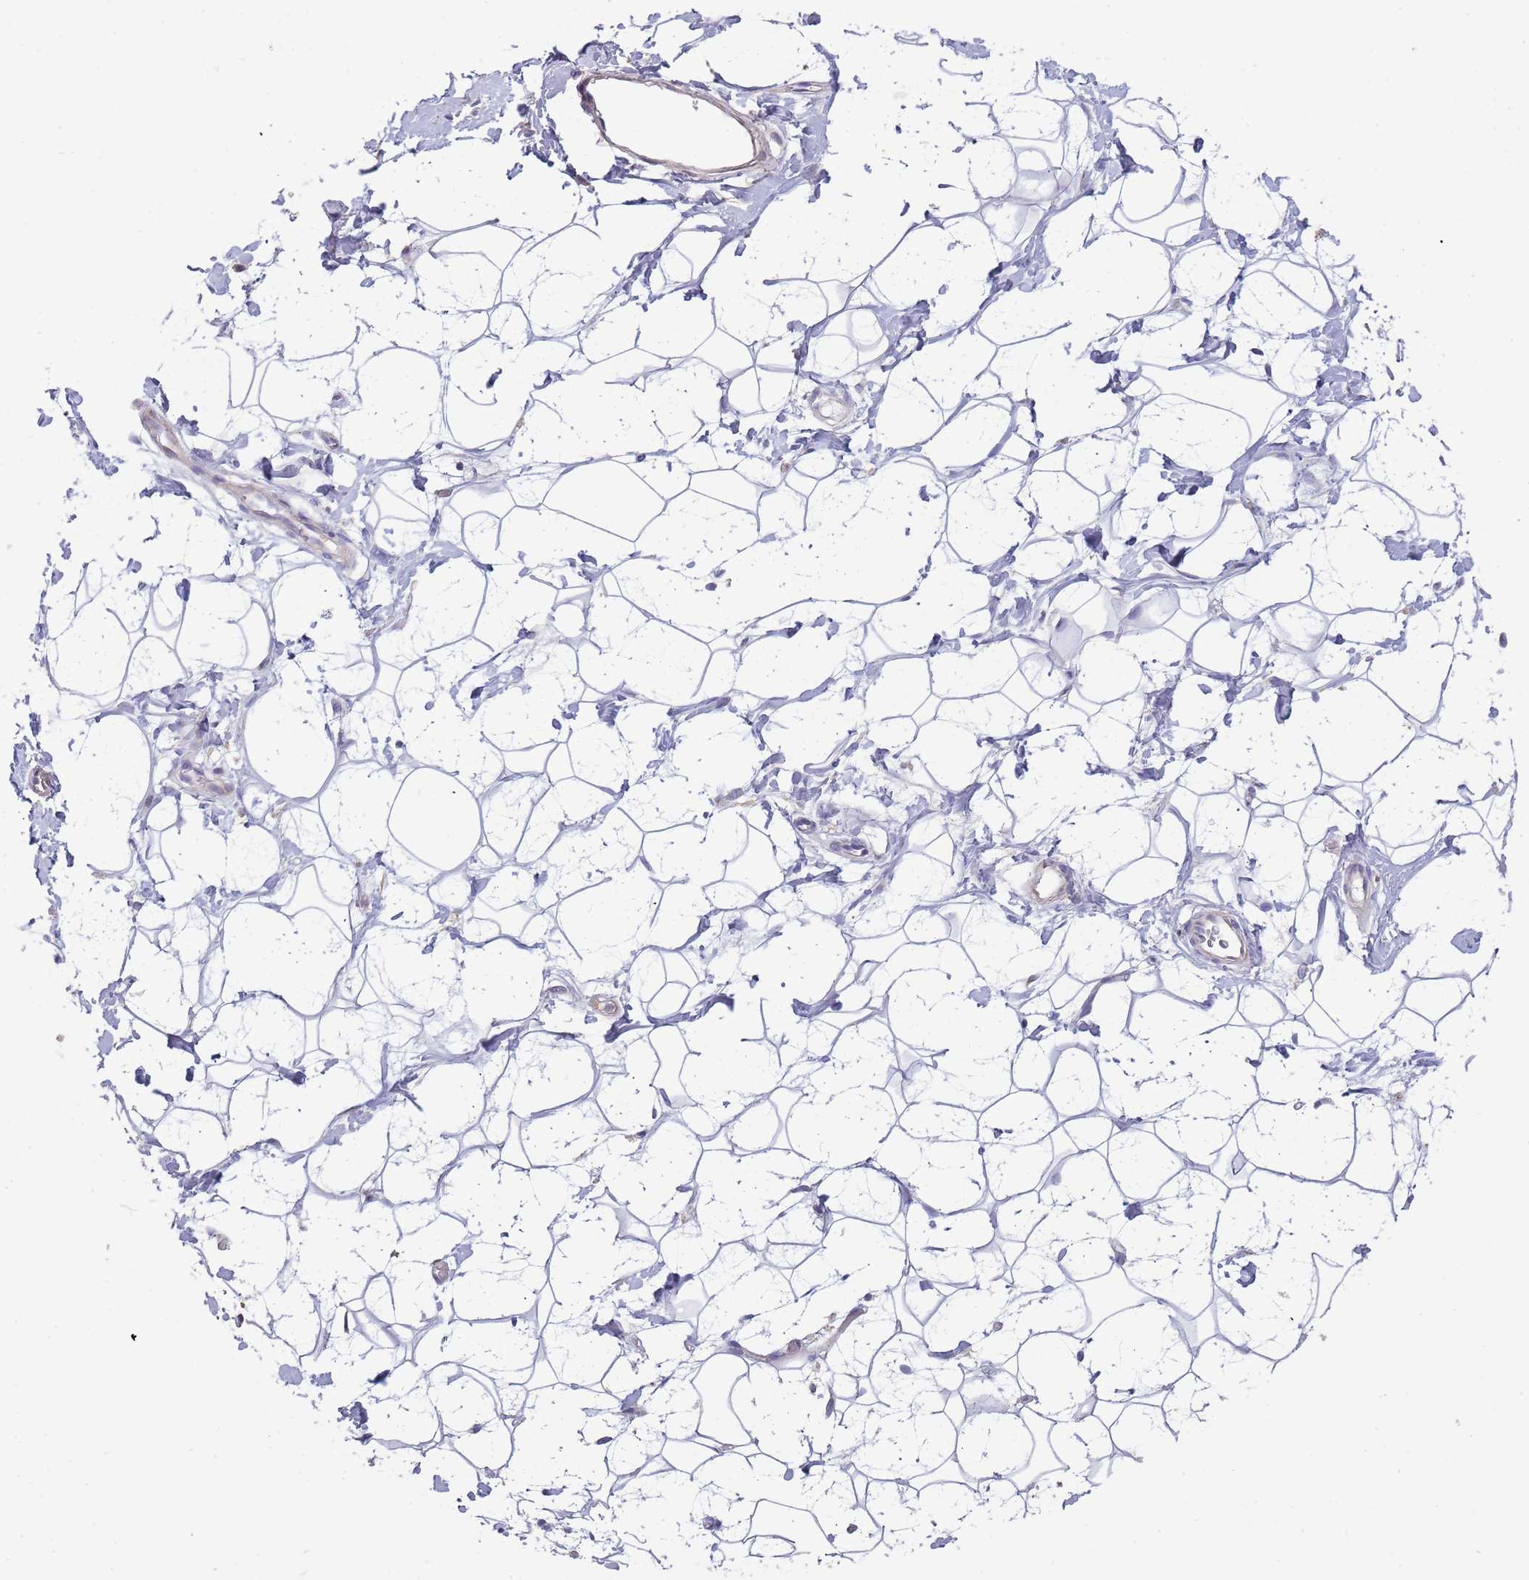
{"staining": {"intensity": "negative", "quantity": "none", "location": "none"}, "tissue": "adipose tissue", "cell_type": "Adipocytes", "image_type": "normal", "snomed": [{"axis": "morphology", "description": "Normal tissue, NOS"}, {"axis": "topography", "description": "Breast"}], "caption": "This is an IHC image of benign adipose tissue. There is no staining in adipocytes.", "gene": "SUSD1", "patient": {"sex": "female", "age": 26}}